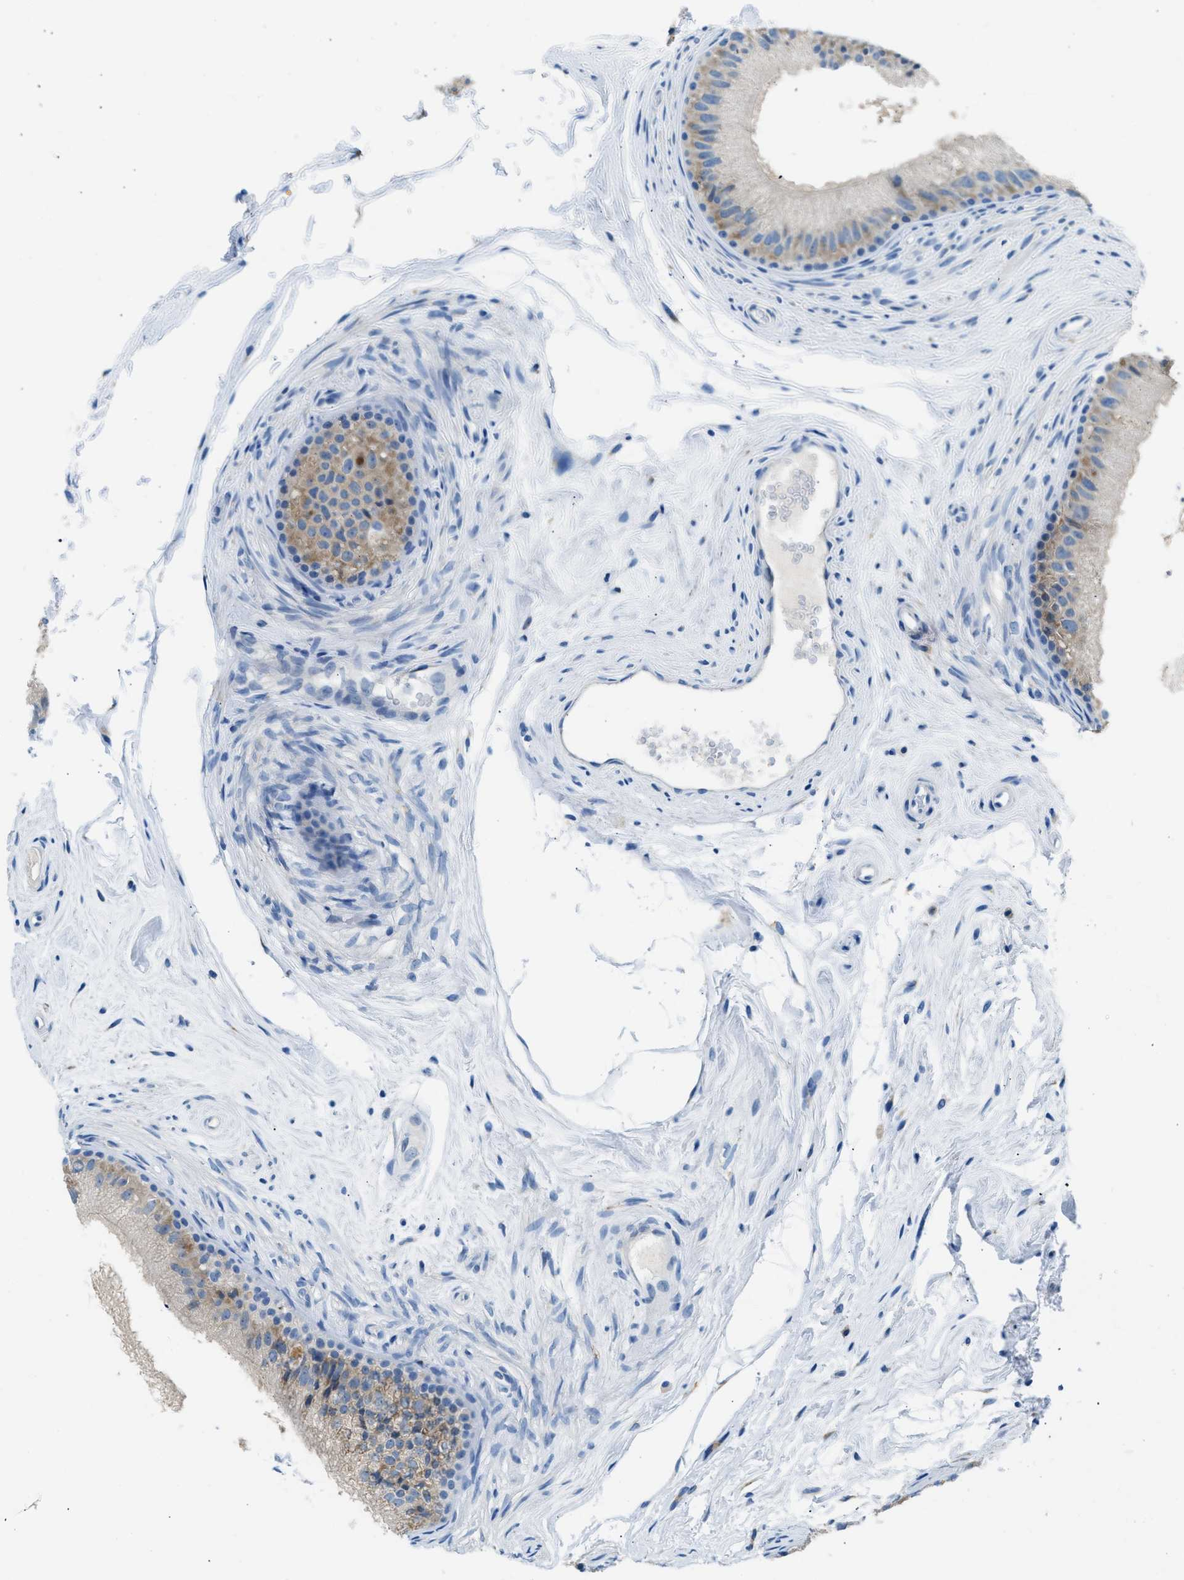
{"staining": {"intensity": "weak", "quantity": "25%-75%", "location": "cytoplasmic/membranous"}, "tissue": "epididymis", "cell_type": "Glandular cells", "image_type": "normal", "snomed": [{"axis": "morphology", "description": "Normal tissue, NOS"}, {"axis": "topography", "description": "Epididymis"}], "caption": "Normal epididymis was stained to show a protein in brown. There is low levels of weak cytoplasmic/membranous expression in approximately 25%-75% of glandular cells. The protein is stained brown, and the nuclei are stained in blue (DAB IHC with brightfield microscopy, high magnification).", "gene": "CLDN18", "patient": {"sex": "male", "age": 56}}